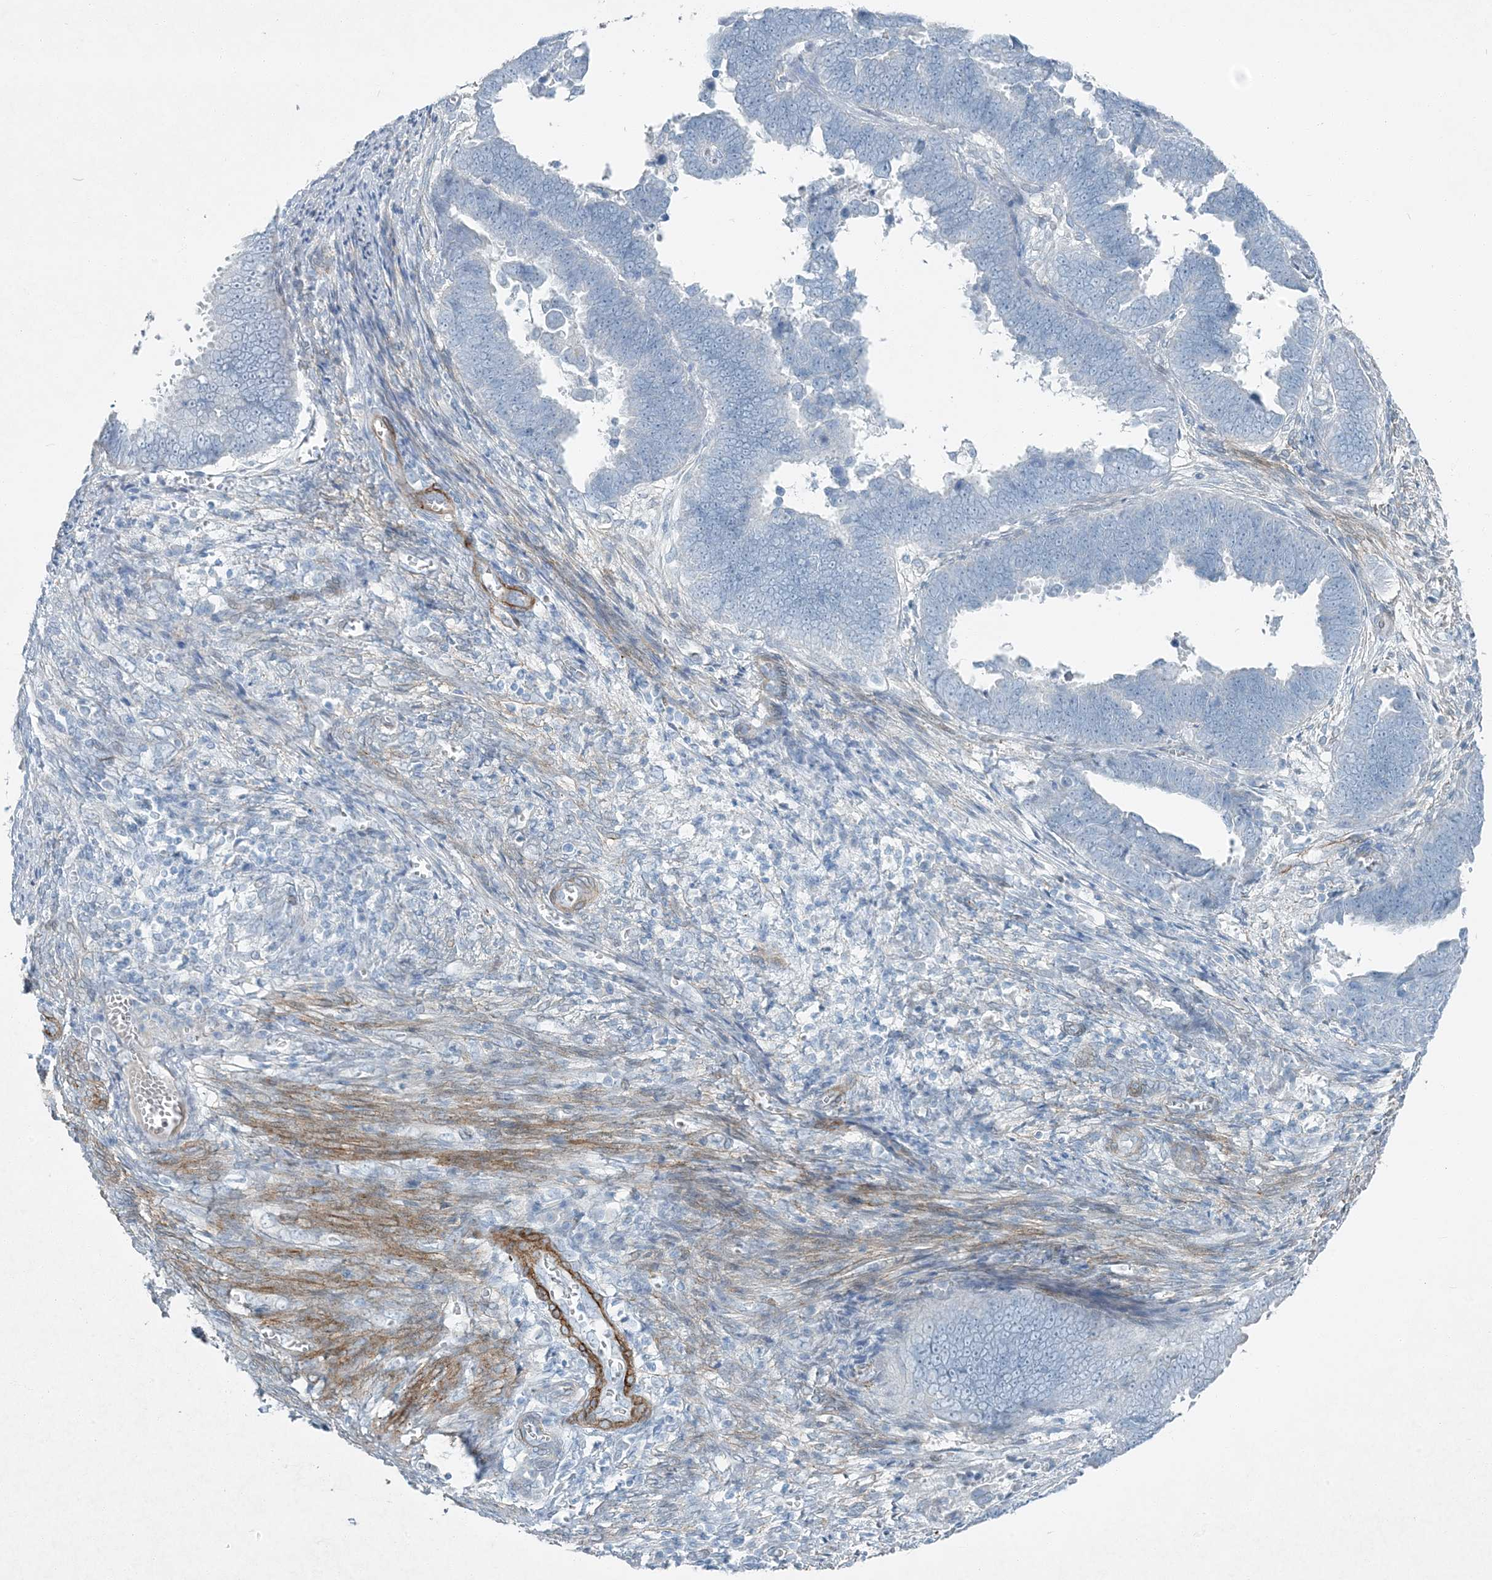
{"staining": {"intensity": "weak", "quantity": "<25%", "location": "cytoplasmic/membranous"}, "tissue": "endometrial cancer", "cell_type": "Tumor cells", "image_type": "cancer", "snomed": [{"axis": "morphology", "description": "Adenocarcinoma, NOS"}, {"axis": "topography", "description": "Endometrium"}], "caption": "Immunohistochemistry micrograph of neoplastic tissue: human endometrial adenocarcinoma stained with DAB (3,3'-diaminobenzidine) exhibits no significant protein positivity in tumor cells.", "gene": "PGM5", "patient": {"sex": "female", "age": 75}}